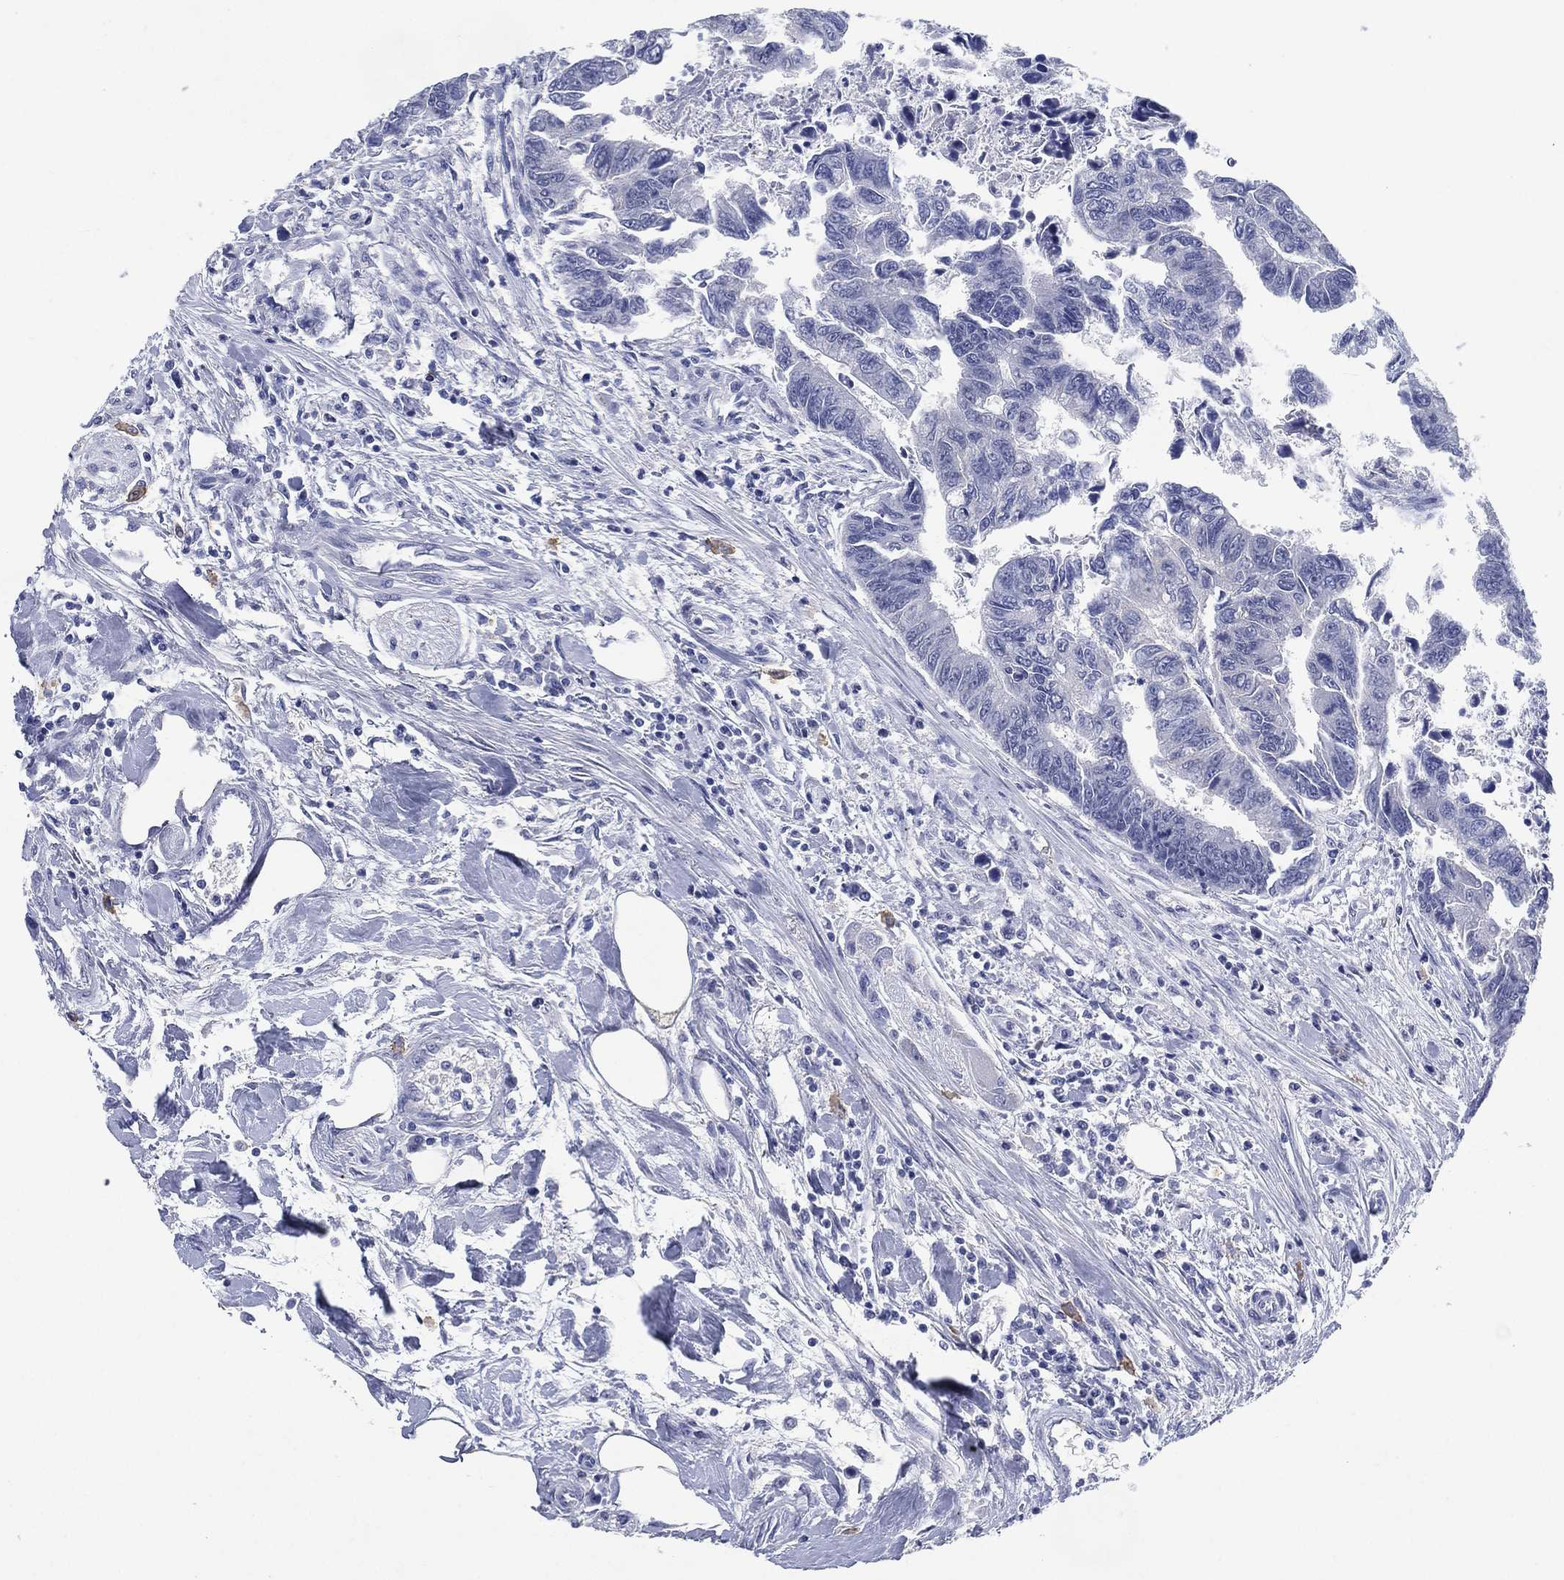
{"staining": {"intensity": "negative", "quantity": "none", "location": "none"}, "tissue": "colorectal cancer", "cell_type": "Tumor cells", "image_type": "cancer", "snomed": [{"axis": "morphology", "description": "Adenocarcinoma, NOS"}, {"axis": "topography", "description": "Colon"}], "caption": "Tumor cells show no significant positivity in colorectal cancer (adenocarcinoma).", "gene": "FSCN2", "patient": {"sex": "female", "age": 65}}